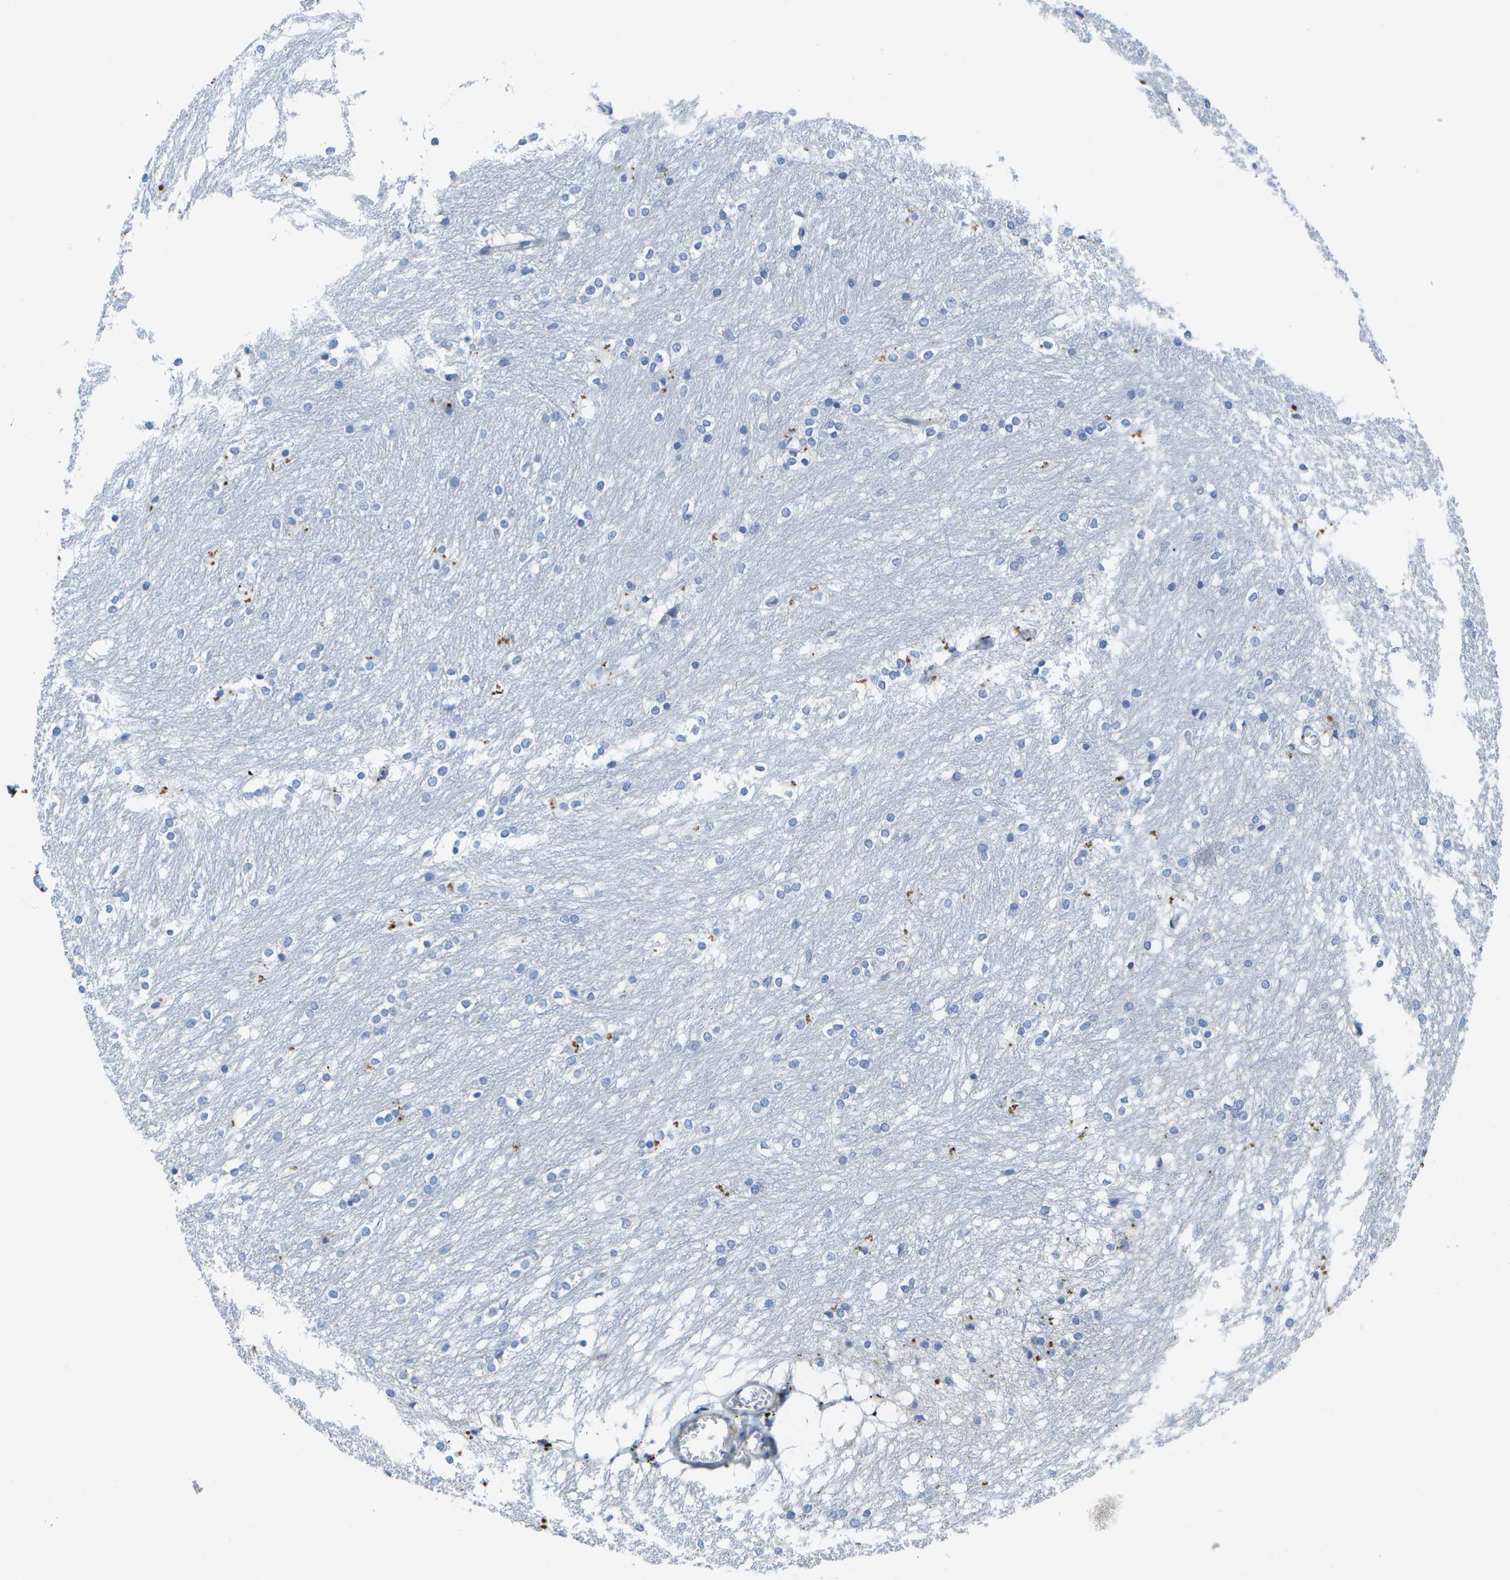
{"staining": {"intensity": "negative", "quantity": "none", "location": "none"}, "tissue": "caudate", "cell_type": "Glial cells", "image_type": "normal", "snomed": [{"axis": "morphology", "description": "Normal tissue, NOS"}, {"axis": "topography", "description": "Lateral ventricle wall"}], "caption": "Glial cells show no significant protein positivity in normal caudate. The staining was performed using DAB (3,3'-diaminobenzidine) to visualize the protein expression in brown, while the nuclei were stained in blue with hematoxylin (Magnification: 20x).", "gene": "DCT", "patient": {"sex": "female", "age": 19}}